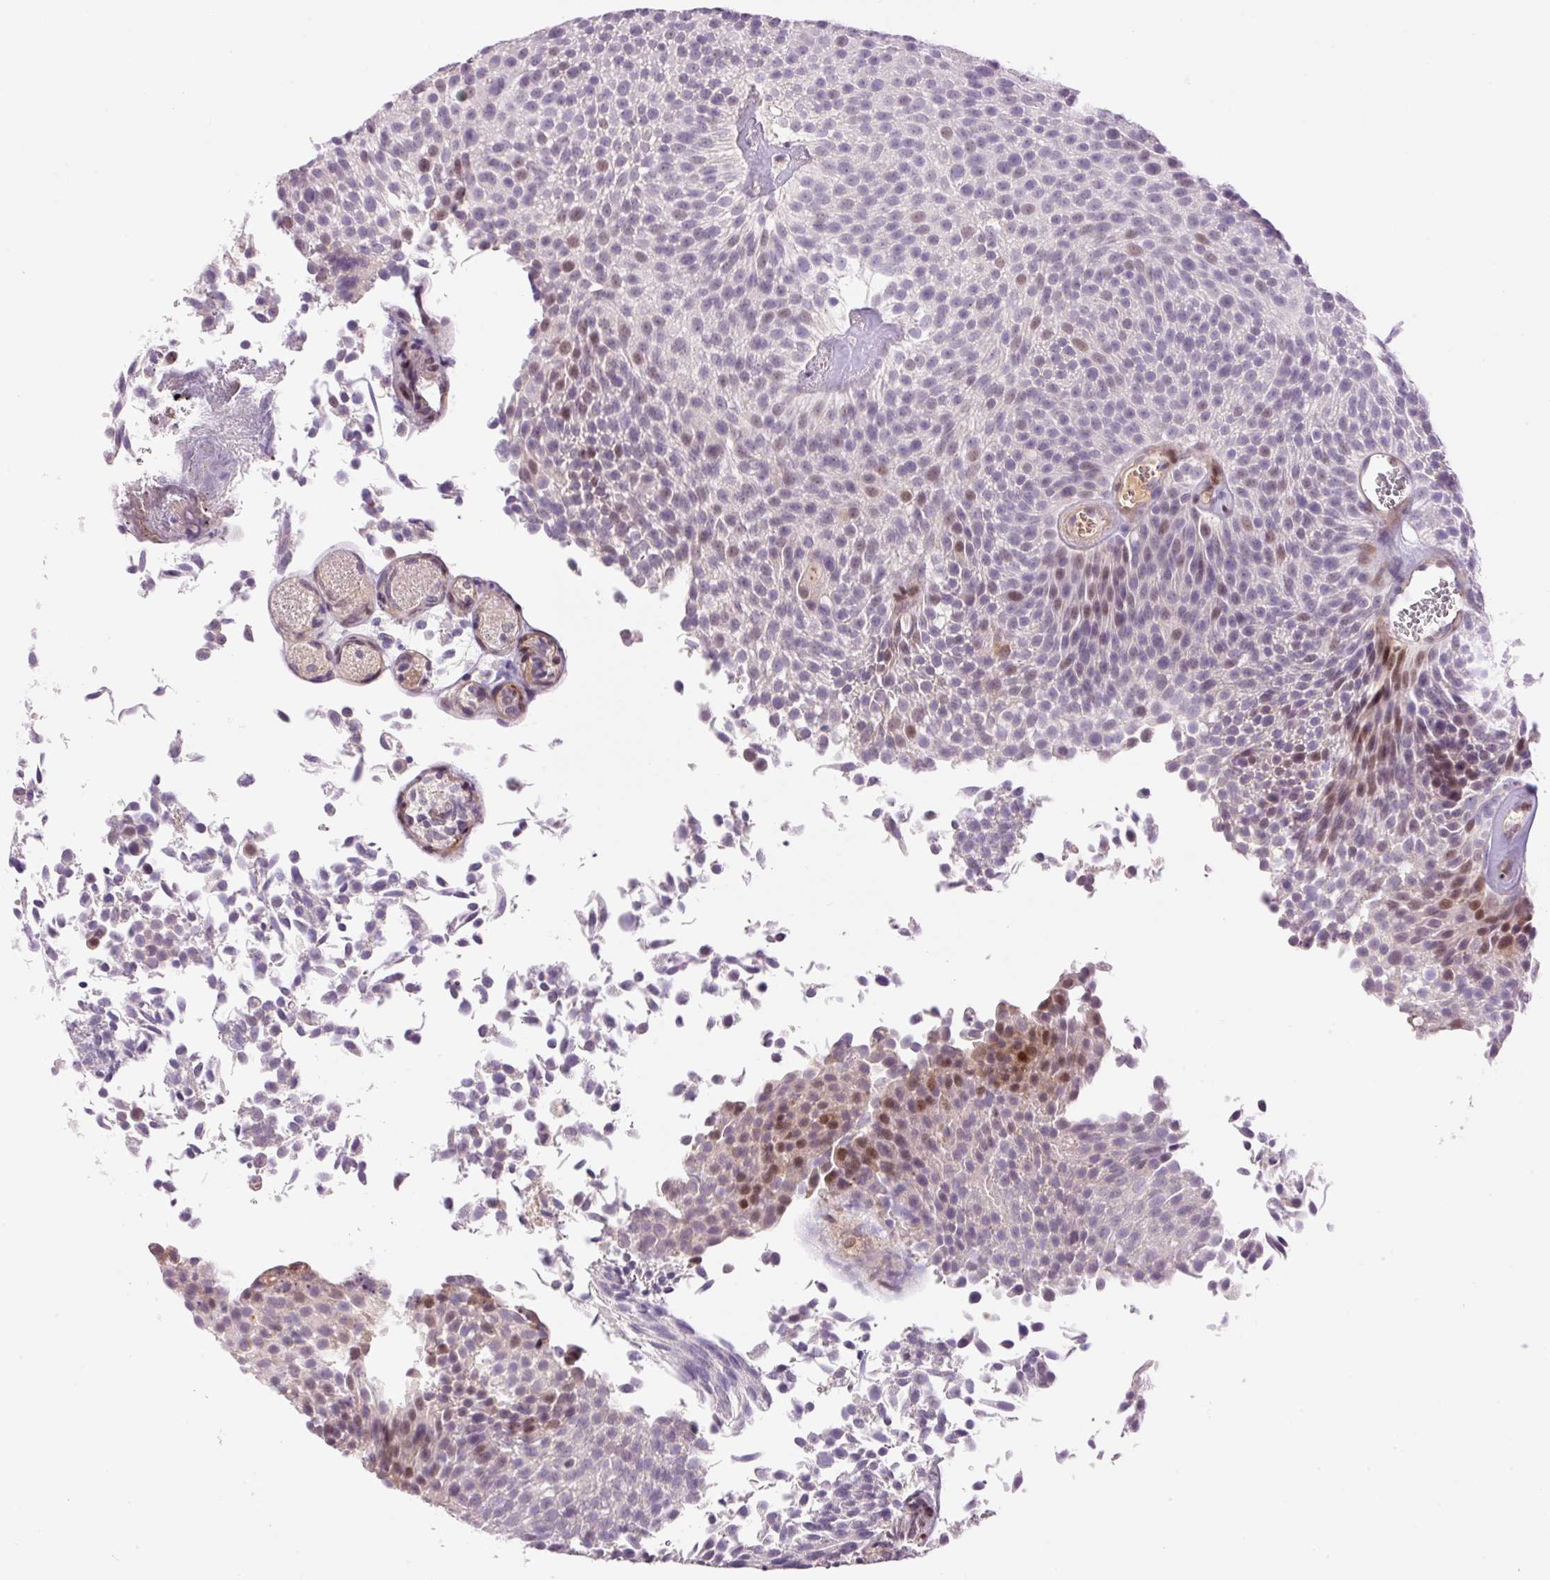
{"staining": {"intensity": "moderate", "quantity": "<25%", "location": "nuclear"}, "tissue": "urothelial cancer", "cell_type": "Tumor cells", "image_type": "cancer", "snomed": [{"axis": "morphology", "description": "Urothelial carcinoma, Low grade"}, {"axis": "topography", "description": "Urinary bladder"}], "caption": "DAB (3,3'-diaminobenzidine) immunohistochemical staining of human urothelial carcinoma (low-grade) shows moderate nuclear protein staining in about <25% of tumor cells.", "gene": "HNF1A", "patient": {"sex": "female", "age": 79}}